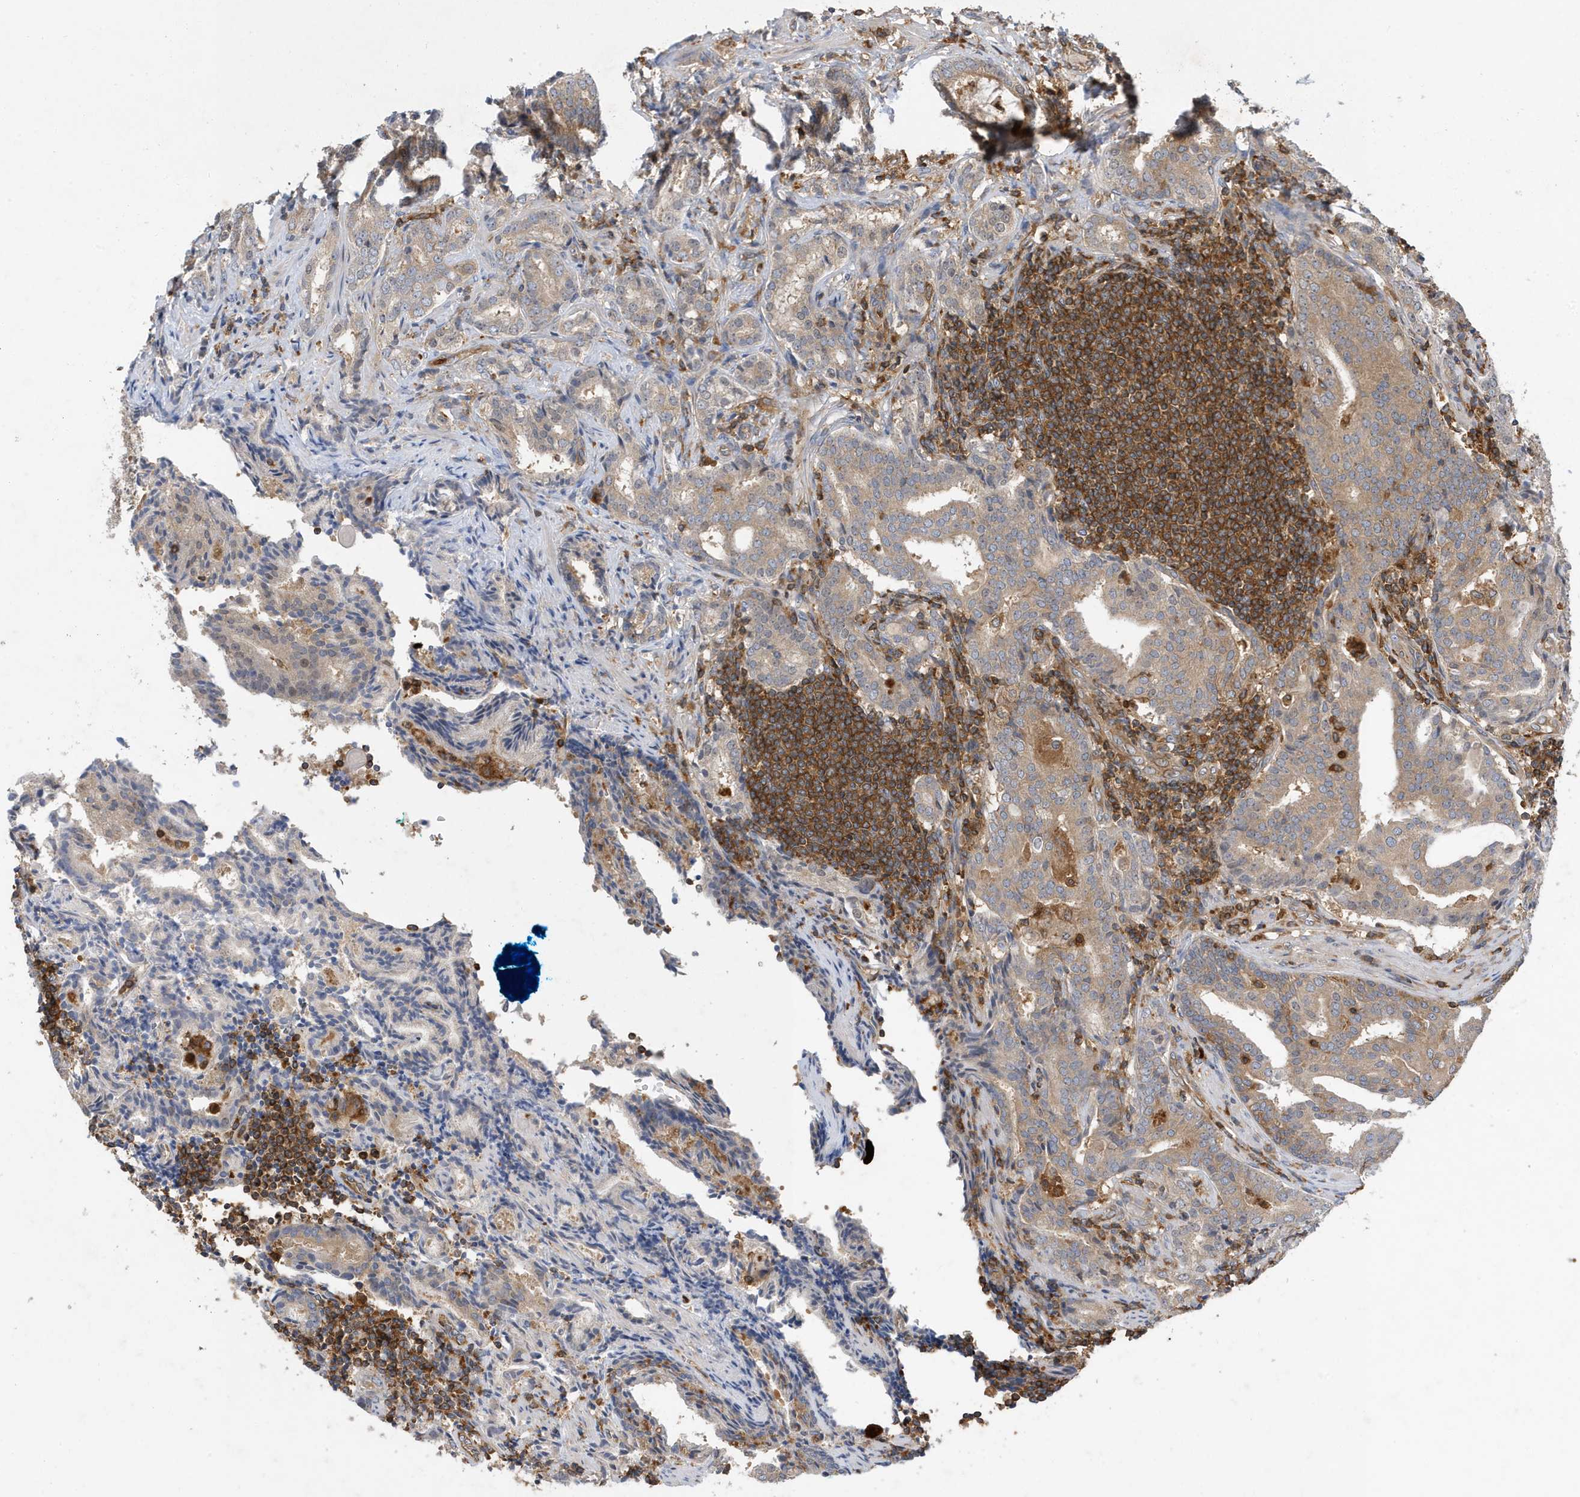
{"staining": {"intensity": "moderate", "quantity": ">75%", "location": "cytoplasmic/membranous"}, "tissue": "prostate cancer", "cell_type": "Tumor cells", "image_type": "cancer", "snomed": [{"axis": "morphology", "description": "Adenocarcinoma, High grade"}, {"axis": "topography", "description": "Prostate"}], "caption": "High-power microscopy captured an IHC image of prostate high-grade adenocarcinoma, revealing moderate cytoplasmic/membranous positivity in about >75% of tumor cells.", "gene": "LAPTM4A", "patient": {"sex": "male", "age": 63}}